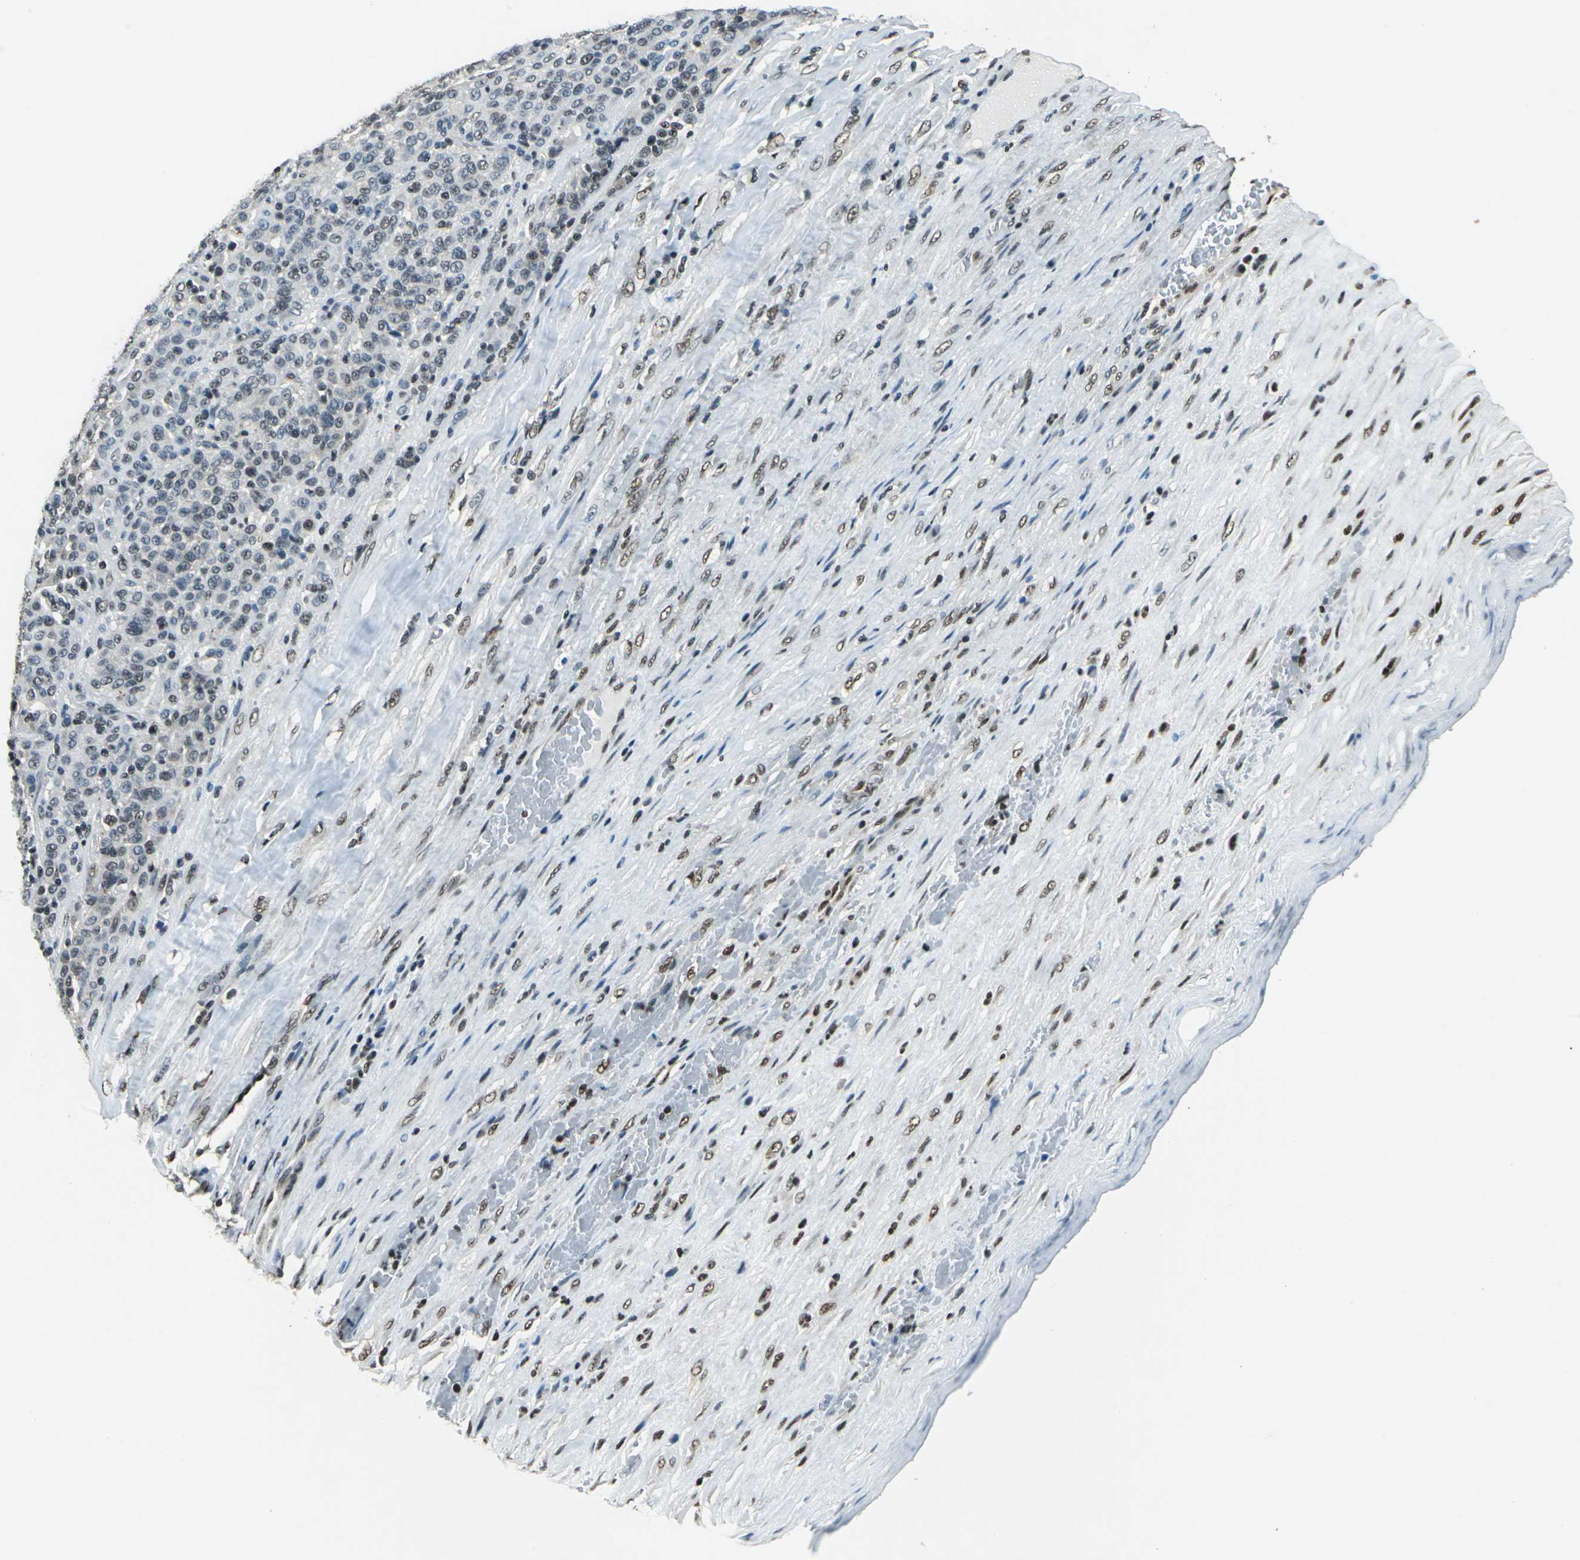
{"staining": {"intensity": "moderate", "quantity": "25%-75%", "location": "nuclear"}, "tissue": "melanoma", "cell_type": "Tumor cells", "image_type": "cancer", "snomed": [{"axis": "morphology", "description": "Malignant melanoma, Metastatic site"}, {"axis": "topography", "description": "Pancreas"}], "caption": "This is a photomicrograph of IHC staining of melanoma, which shows moderate staining in the nuclear of tumor cells.", "gene": "RBM14", "patient": {"sex": "female", "age": 30}}